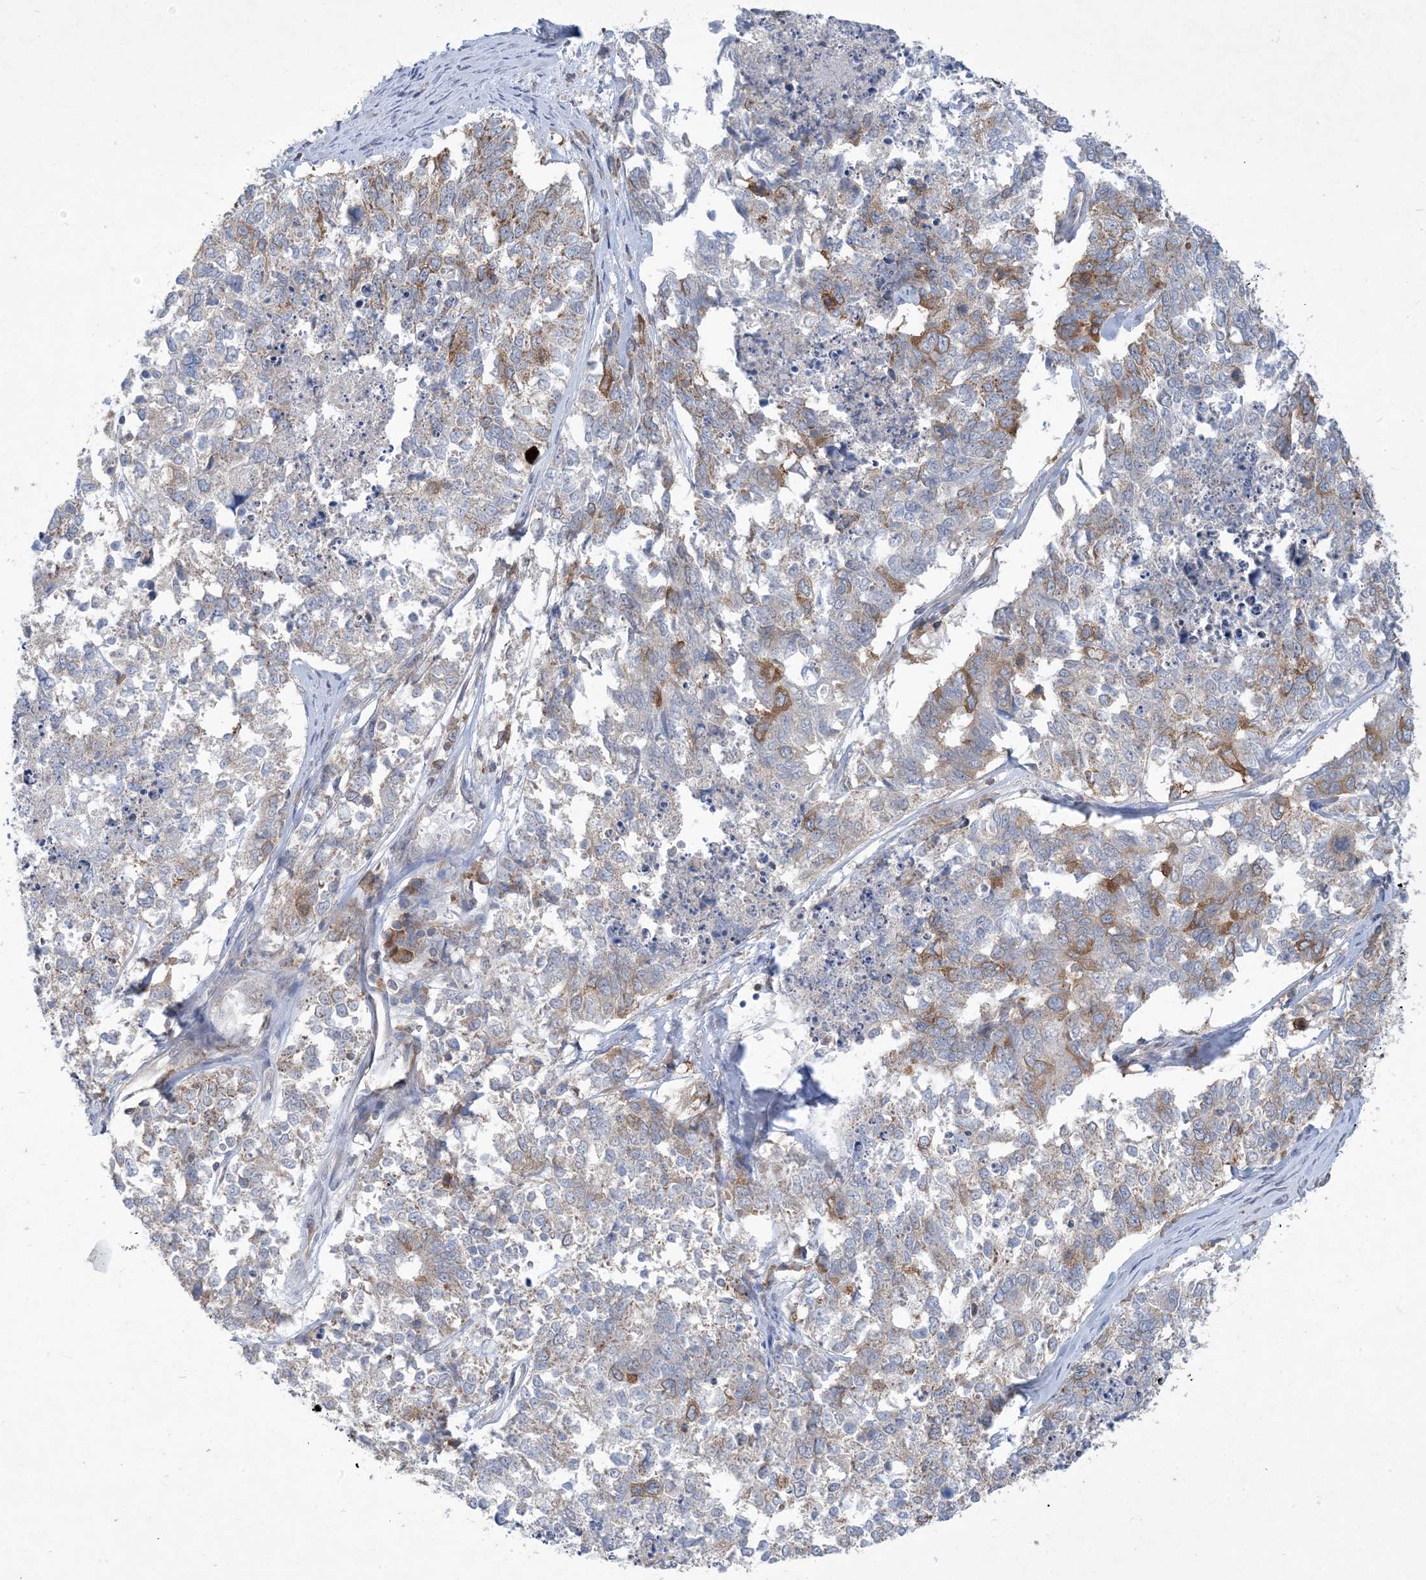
{"staining": {"intensity": "moderate", "quantity": "<25%", "location": "cytoplasmic/membranous"}, "tissue": "cervical cancer", "cell_type": "Tumor cells", "image_type": "cancer", "snomed": [{"axis": "morphology", "description": "Squamous cell carcinoma, NOS"}, {"axis": "topography", "description": "Cervix"}], "caption": "Immunohistochemistry staining of cervical squamous cell carcinoma, which demonstrates low levels of moderate cytoplasmic/membranous expression in approximately <25% of tumor cells indicating moderate cytoplasmic/membranous protein expression. The staining was performed using DAB (brown) for protein detection and nuclei were counterstained in hematoxylin (blue).", "gene": "AOC1", "patient": {"sex": "female", "age": 63}}